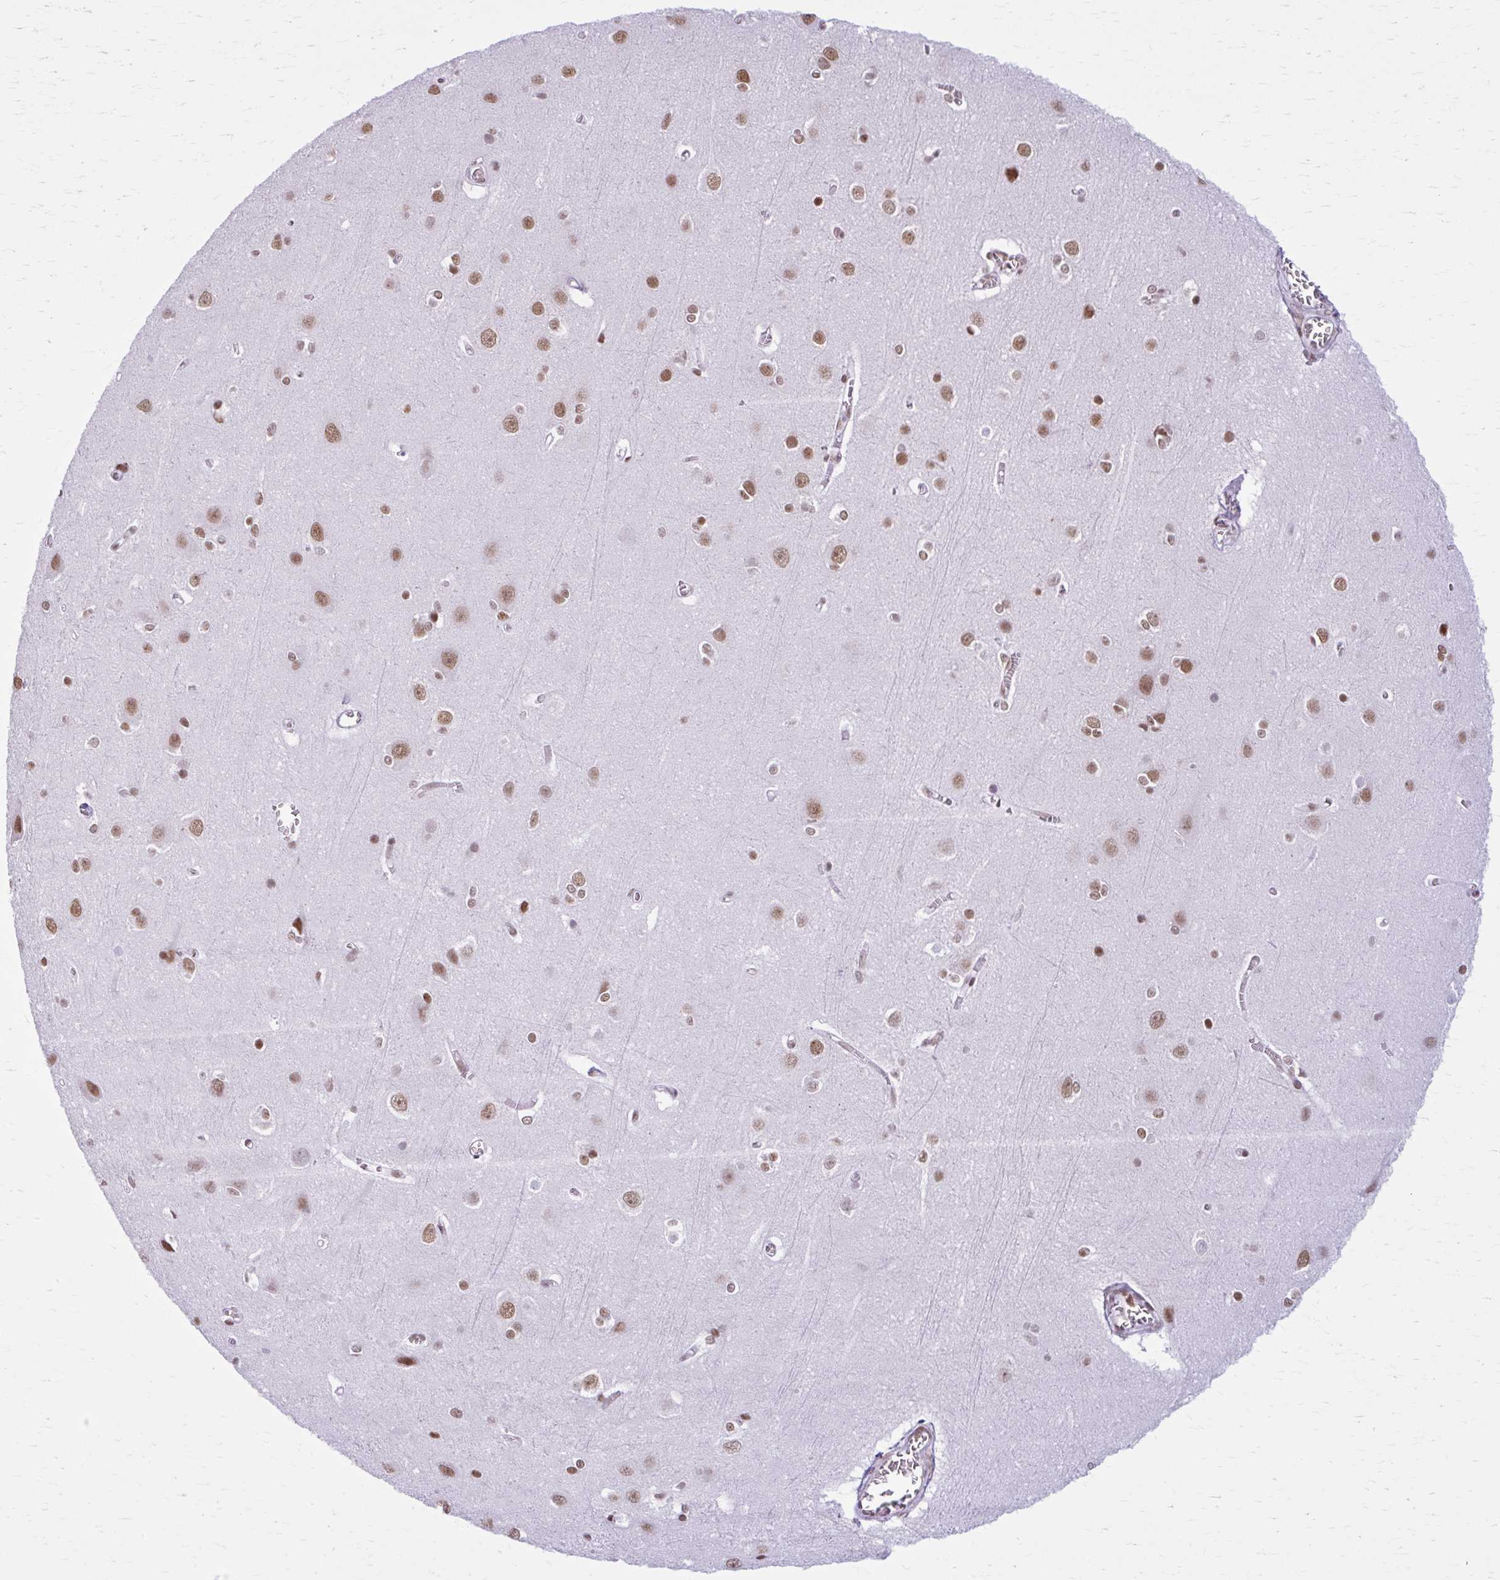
{"staining": {"intensity": "weak", "quantity": ">75%", "location": "nuclear"}, "tissue": "cerebral cortex", "cell_type": "Endothelial cells", "image_type": "normal", "snomed": [{"axis": "morphology", "description": "Normal tissue, NOS"}, {"axis": "topography", "description": "Cerebral cortex"}], "caption": "Cerebral cortex stained with IHC shows weak nuclear staining in about >75% of endothelial cells.", "gene": "PABIR1", "patient": {"sex": "male", "age": 37}}